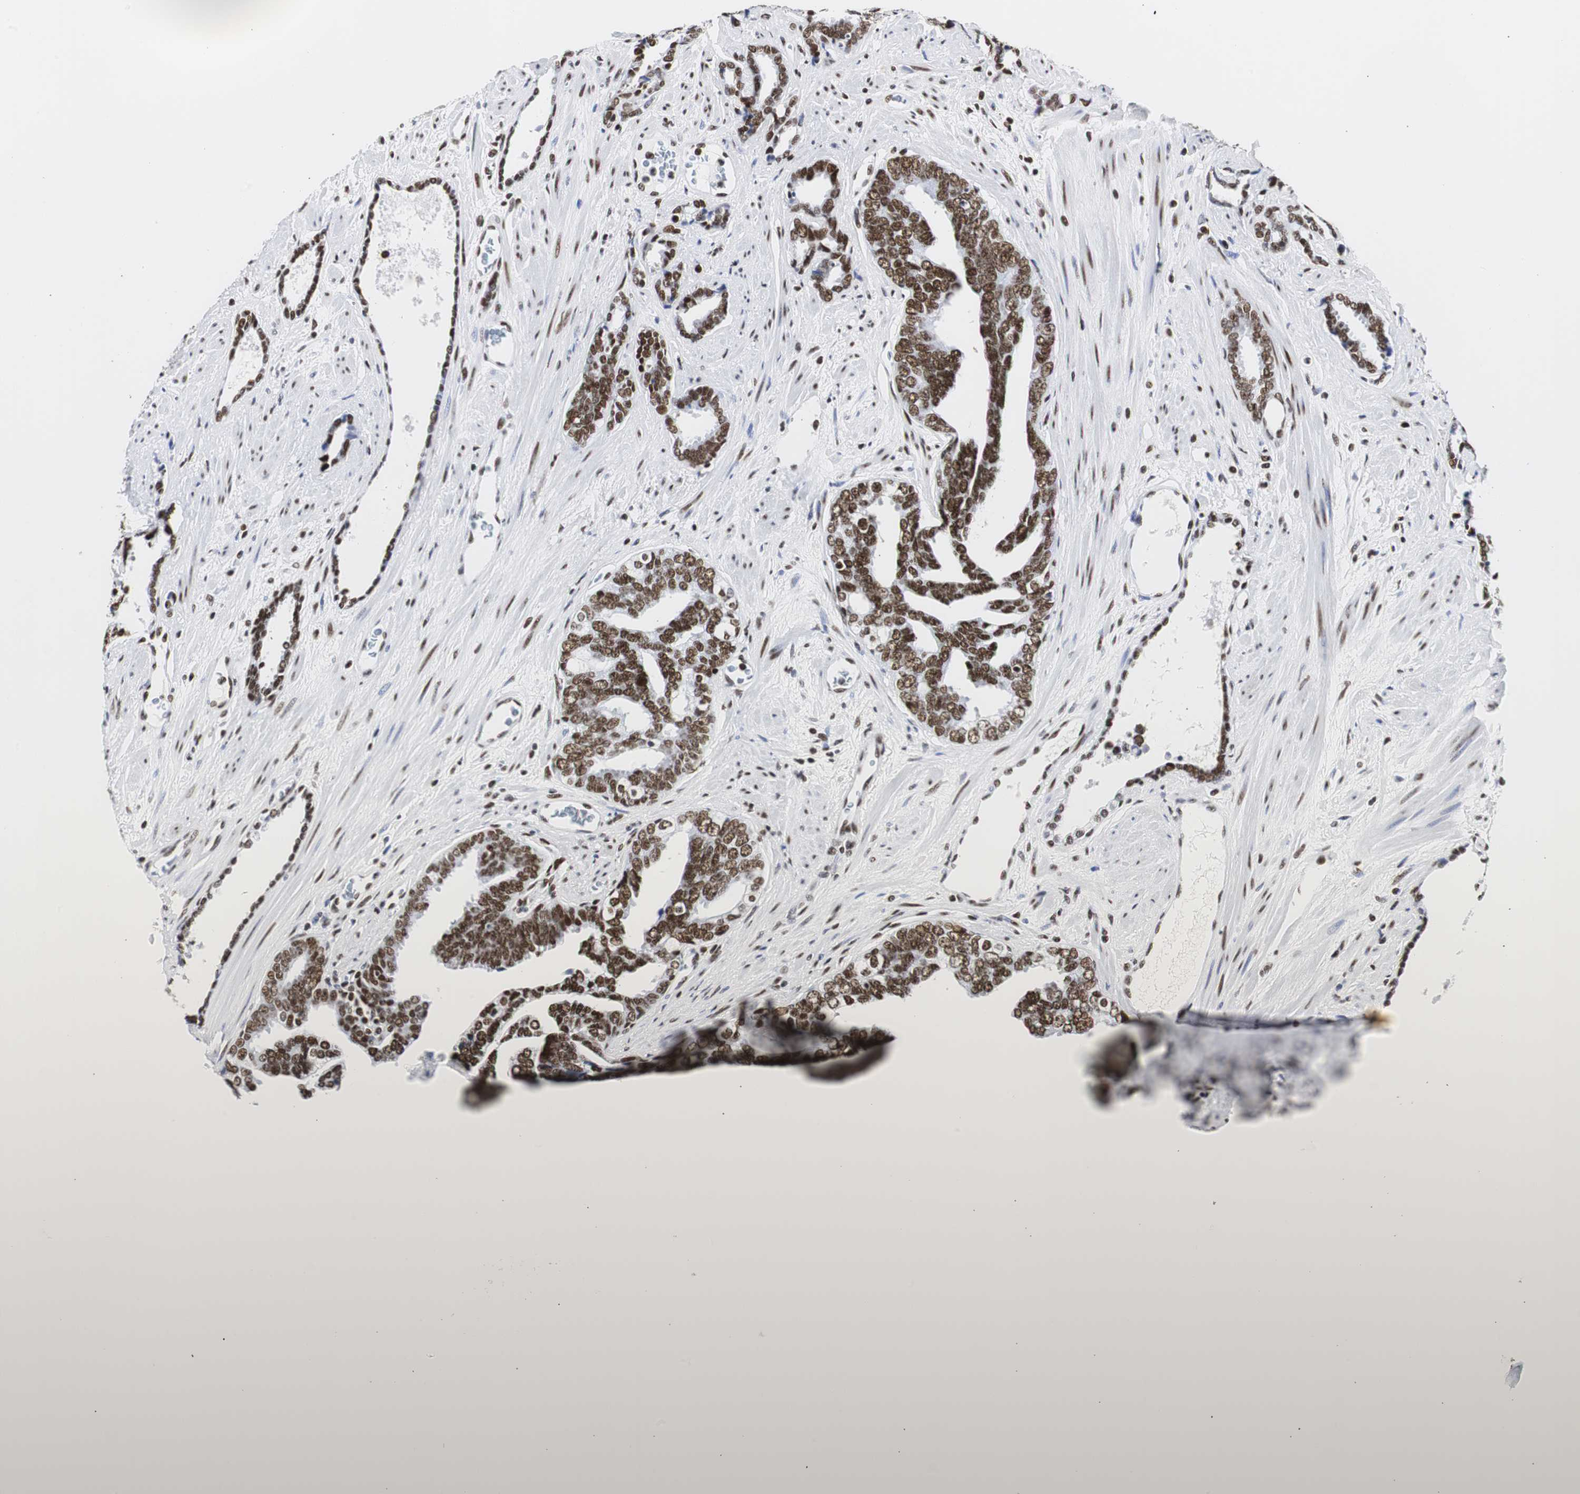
{"staining": {"intensity": "strong", "quantity": ">75%", "location": "nuclear"}, "tissue": "prostate cancer", "cell_type": "Tumor cells", "image_type": "cancer", "snomed": [{"axis": "morphology", "description": "Adenocarcinoma, High grade"}, {"axis": "topography", "description": "Prostate"}], "caption": "Protein expression analysis of prostate high-grade adenocarcinoma displays strong nuclear expression in about >75% of tumor cells.", "gene": "HNRNPH2", "patient": {"sex": "male", "age": 67}}